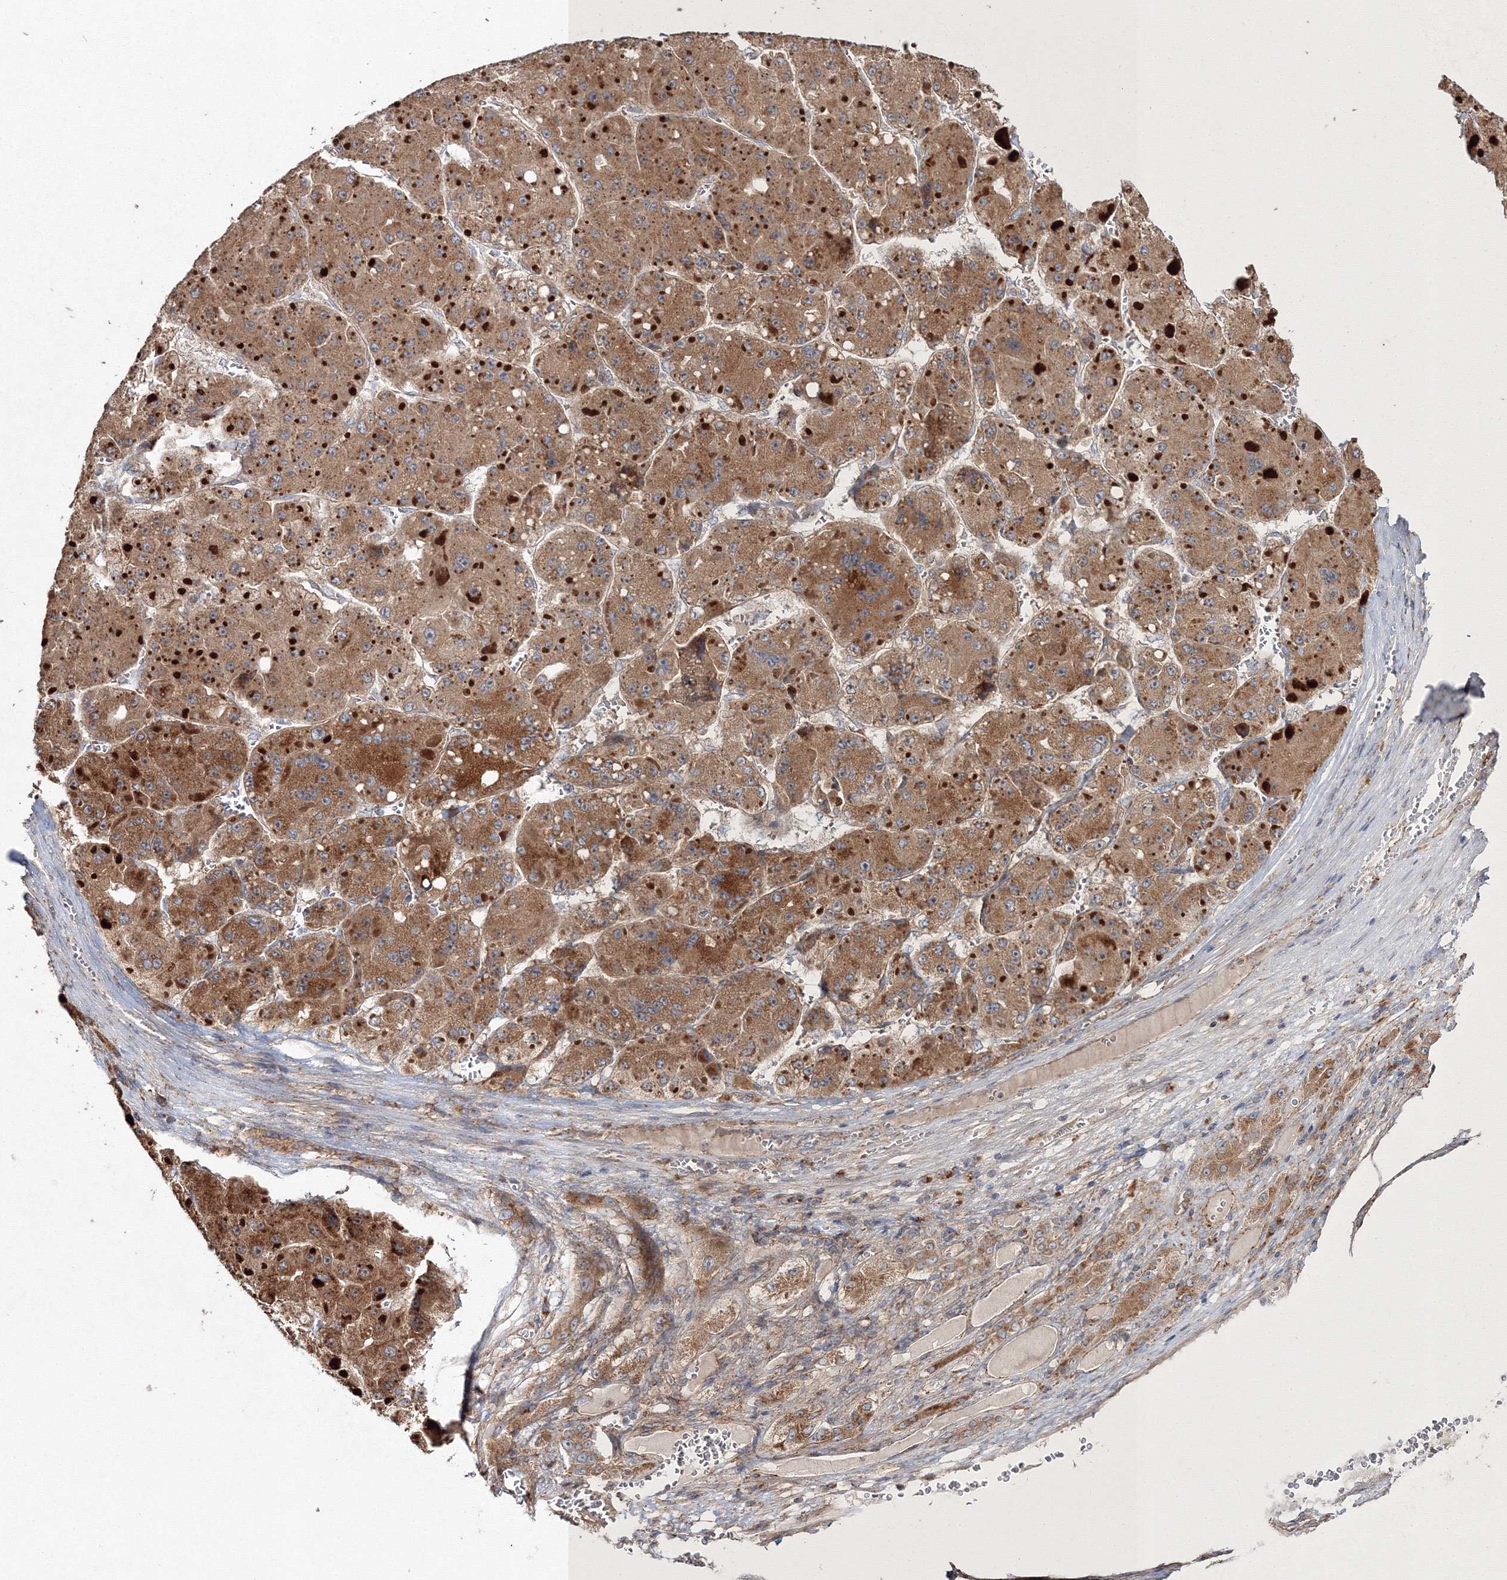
{"staining": {"intensity": "moderate", "quantity": ">75%", "location": "cytoplasmic/membranous"}, "tissue": "liver cancer", "cell_type": "Tumor cells", "image_type": "cancer", "snomed": [{"axis": "morphology", "description": "Carcinoma, Hepatocellular, NOS"}, {"axis": "topography", "description": "Liver"}], "caption": "Approximately >75% of tumor cells in human liver cancer (hepatocellular carcinoma) reveal moderate cytoplasmic/membranous protein staining as visualized by brown immunohistochemical staining.", "gene": "DDO", "patient": {"sex": "female", "age": 73}}